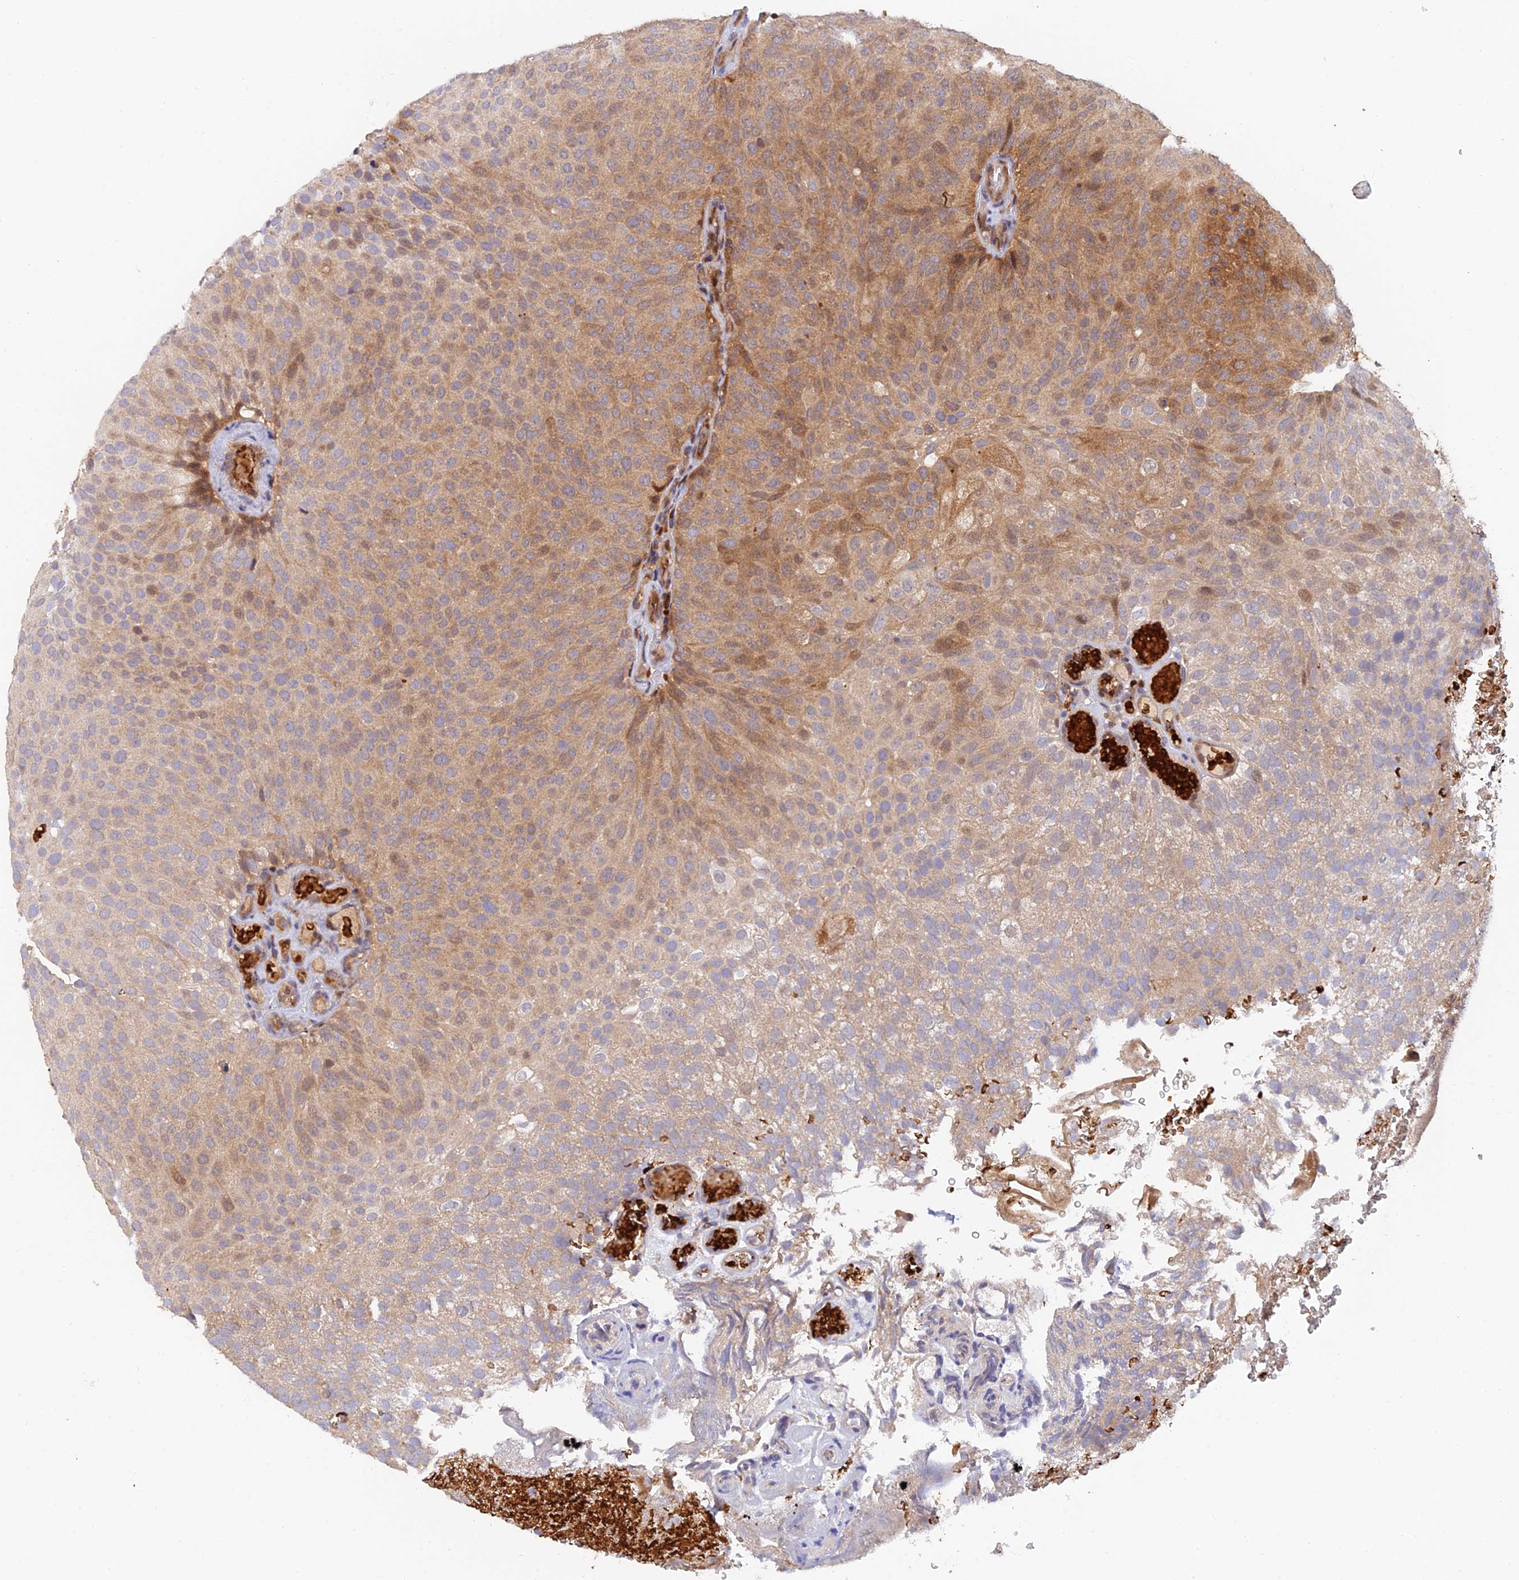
{"staining": {"intensity": "moderate", "quantity": "25%-75%", "location": "cytoplasmic/membranous,nuclear"}, "tissue": "urothelial cancer", "cell_type": "Tumor cells", "image_type": "cancer", "snomed": [{"axis": "morphology", "description": "Urothelial carcinoma, Low grade"}, {"axis": "topography", "description": "Urinary bladder"}], "caption": "A photomicrograph of urothelial carcinoma (low-grade) stained for a protein reveals moderate cytoplasmic/membranous and nuclear brown staining in tumor cells.", "gene": "ARL2BP", "patient": {"sex": "male", "age": 78}}